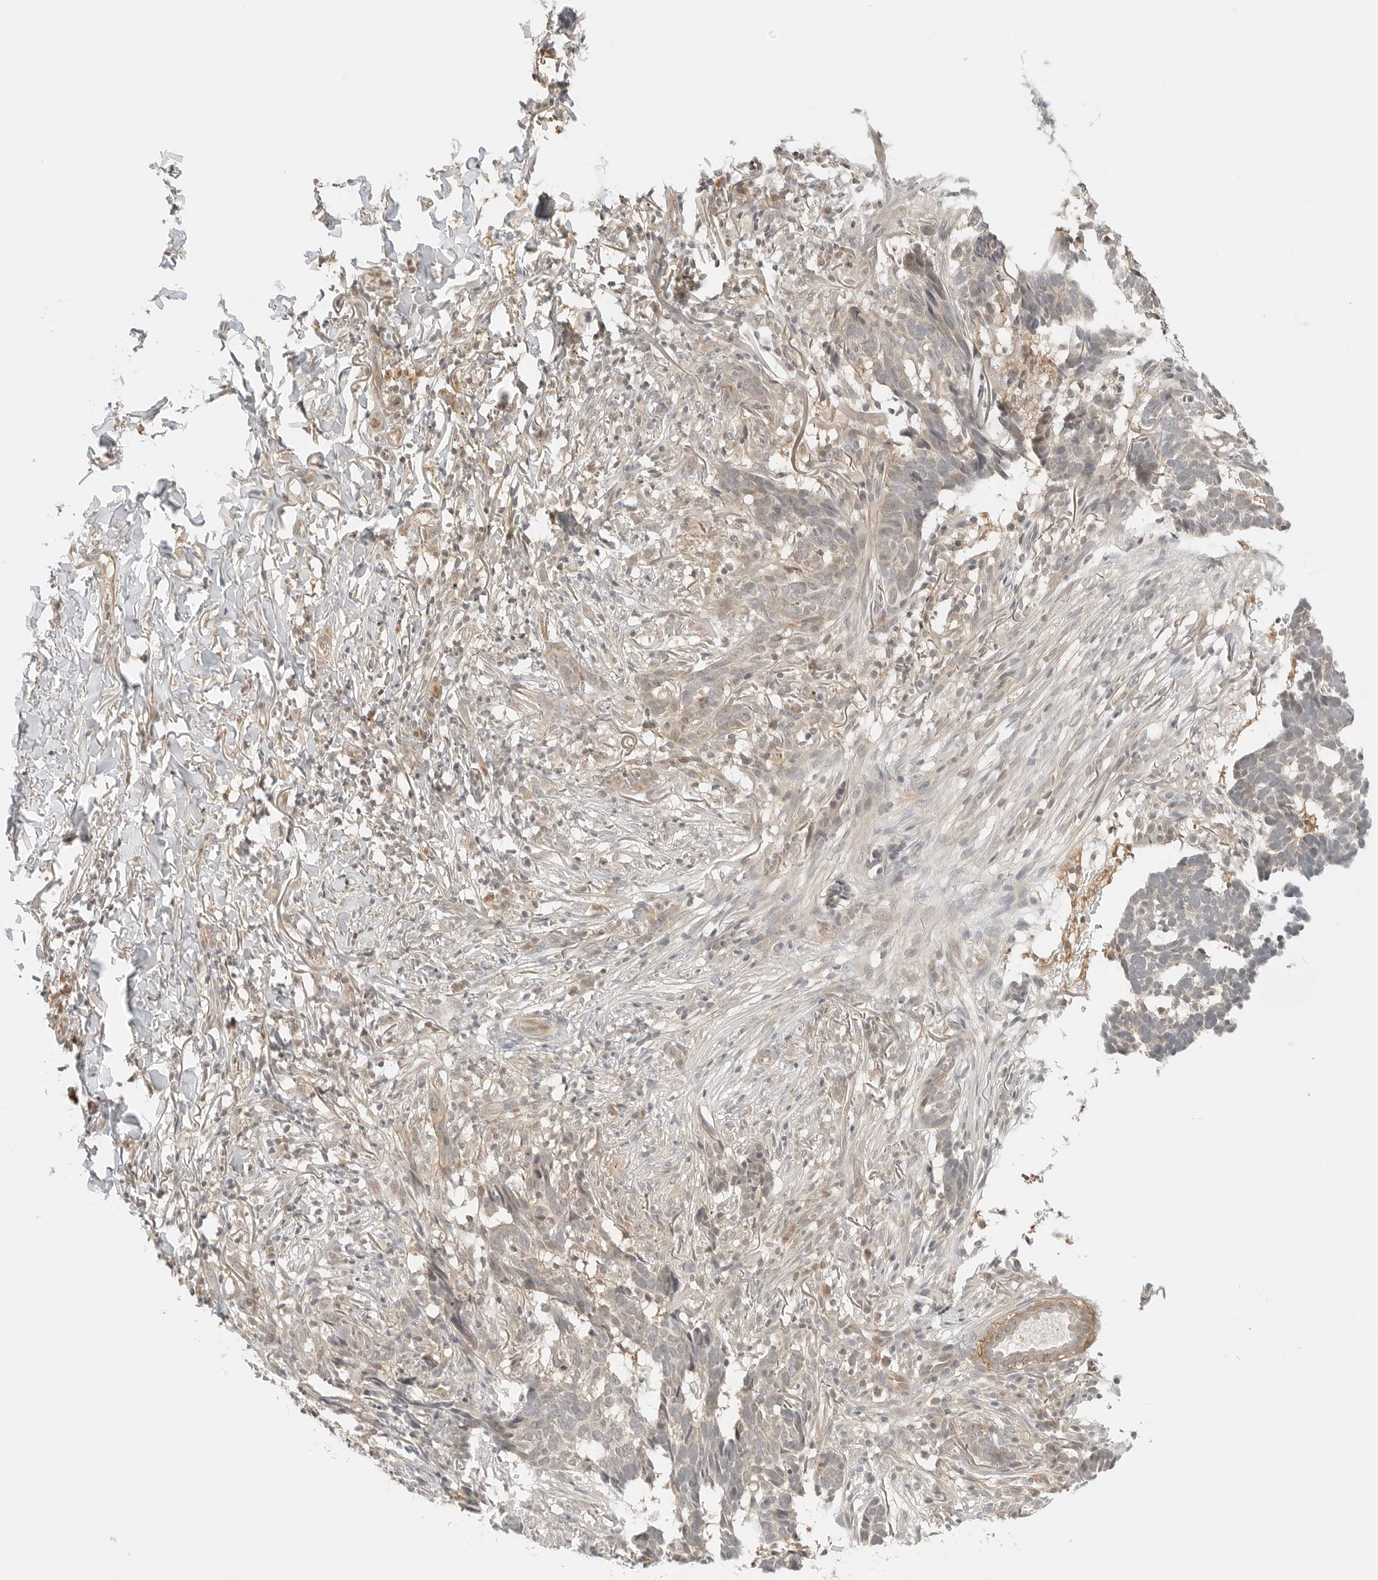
{"staining": {"intensity": "weak", "quantity": ">75%", "location": "cytoplasmic/membranous"}, "tissue": "skin cancer", "cell_type": "Tumor cells", "image_type": "cancer", "snomed": [{"axis": "morphology", "description": "Basal cell carcinoma"}, {"axis": "topography", "description": "Skin"}], "caption": "Protein staining of basal cell carcinoma (skin) tissue exhibits weak cytoplasmic/membranous positivity in approximately >75% of tumor cells.", "gene": "IQCC", "patient": {"sex": "male", "age": 85}}